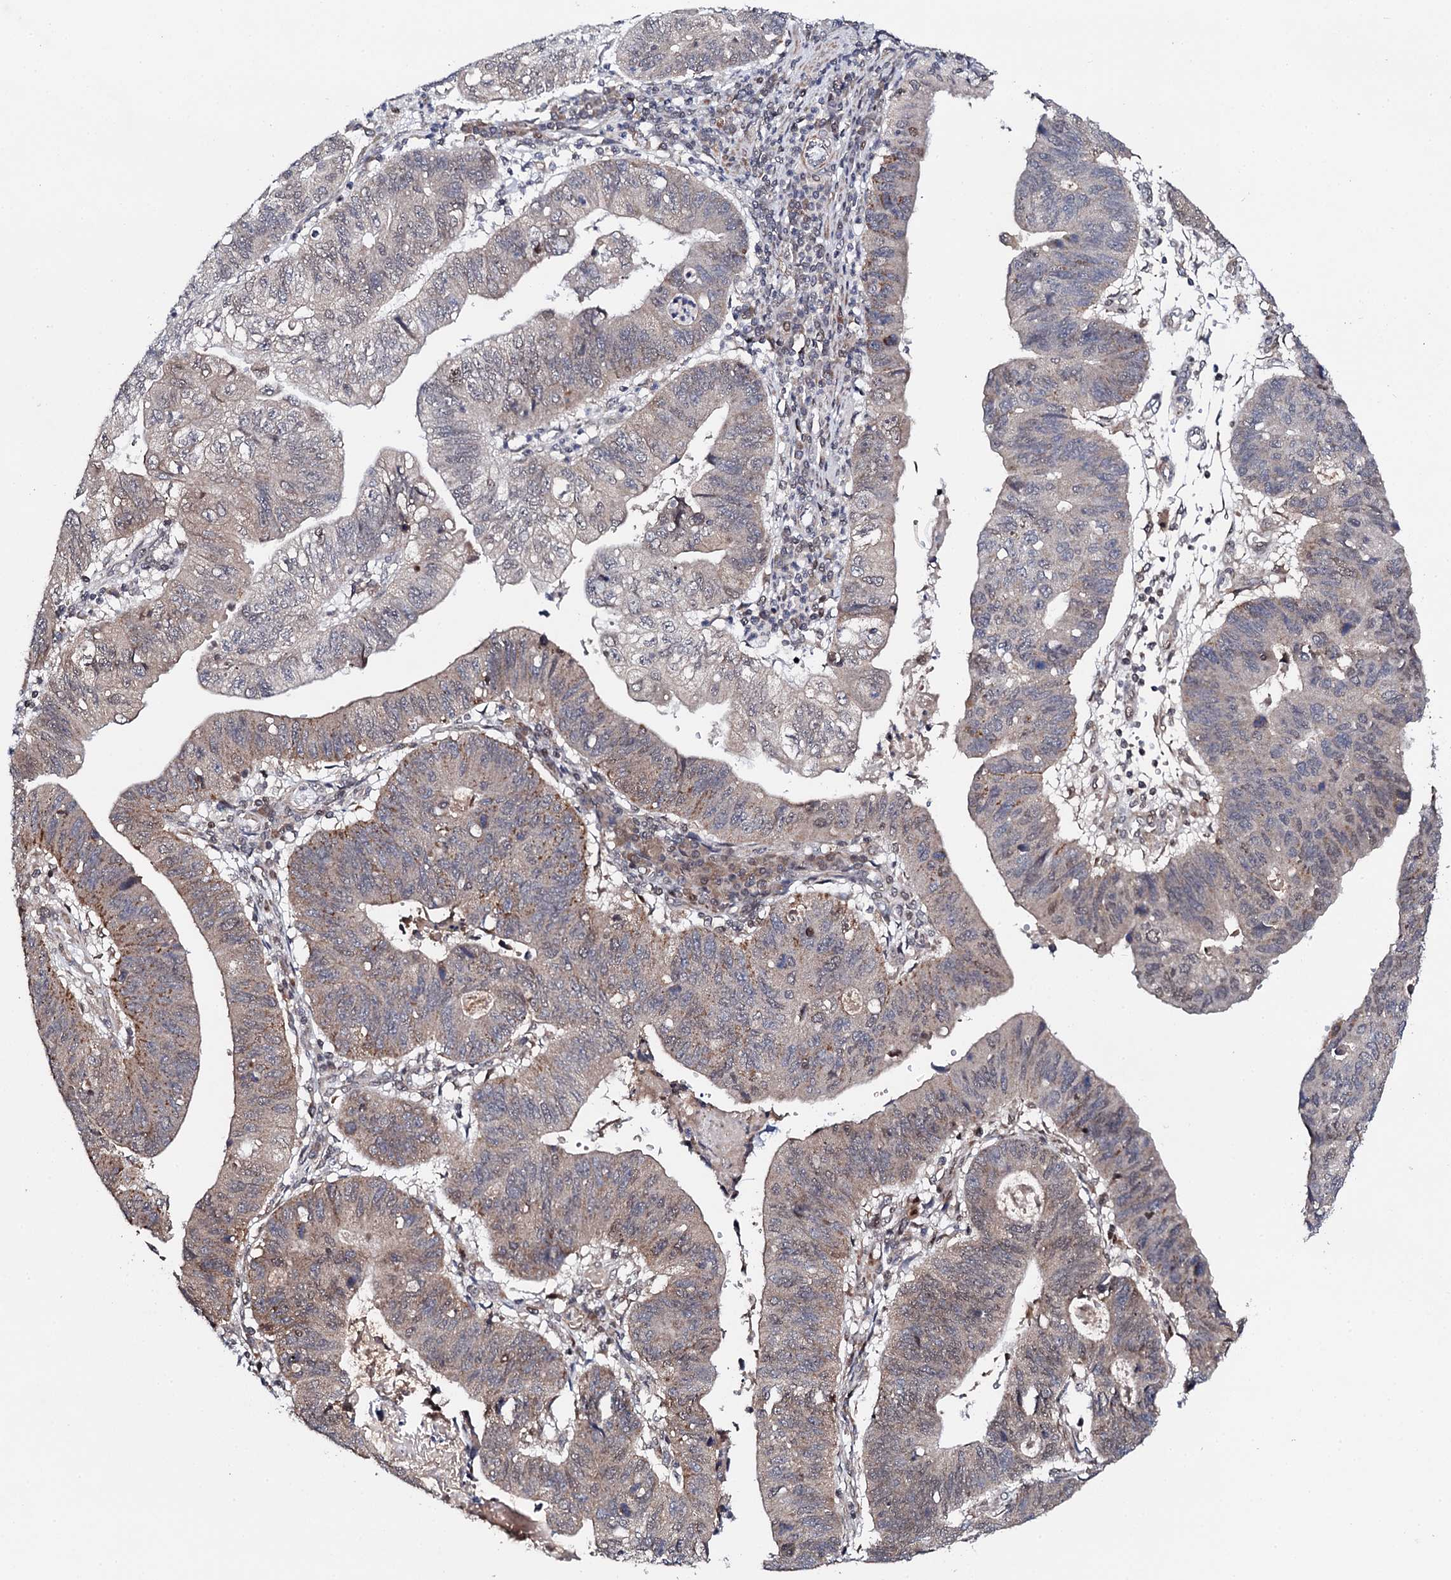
{"staining": {"intensity": "weak", "quantity": "25%-75%", "location": "cytoplasmic/membranous"}, "tissue": "stomach cancer", "cell_type": "Tumor cells", "image_type": "cancer", "snomed": [{"axis": "morphology", "description": "Adenocarcinoma, NOS"}, {"axis": "topography", "description": "Stomach"}], "caption": "Stomach cancer (adenocarcinoma) tissue demonstrates weak cytoplasmic/membranous positivity in about 25%-75% of tumor cells, visualized by immunohistochemistry.", "gene": "FAM111A", "patient": {"sex": "male", "age": 59}}